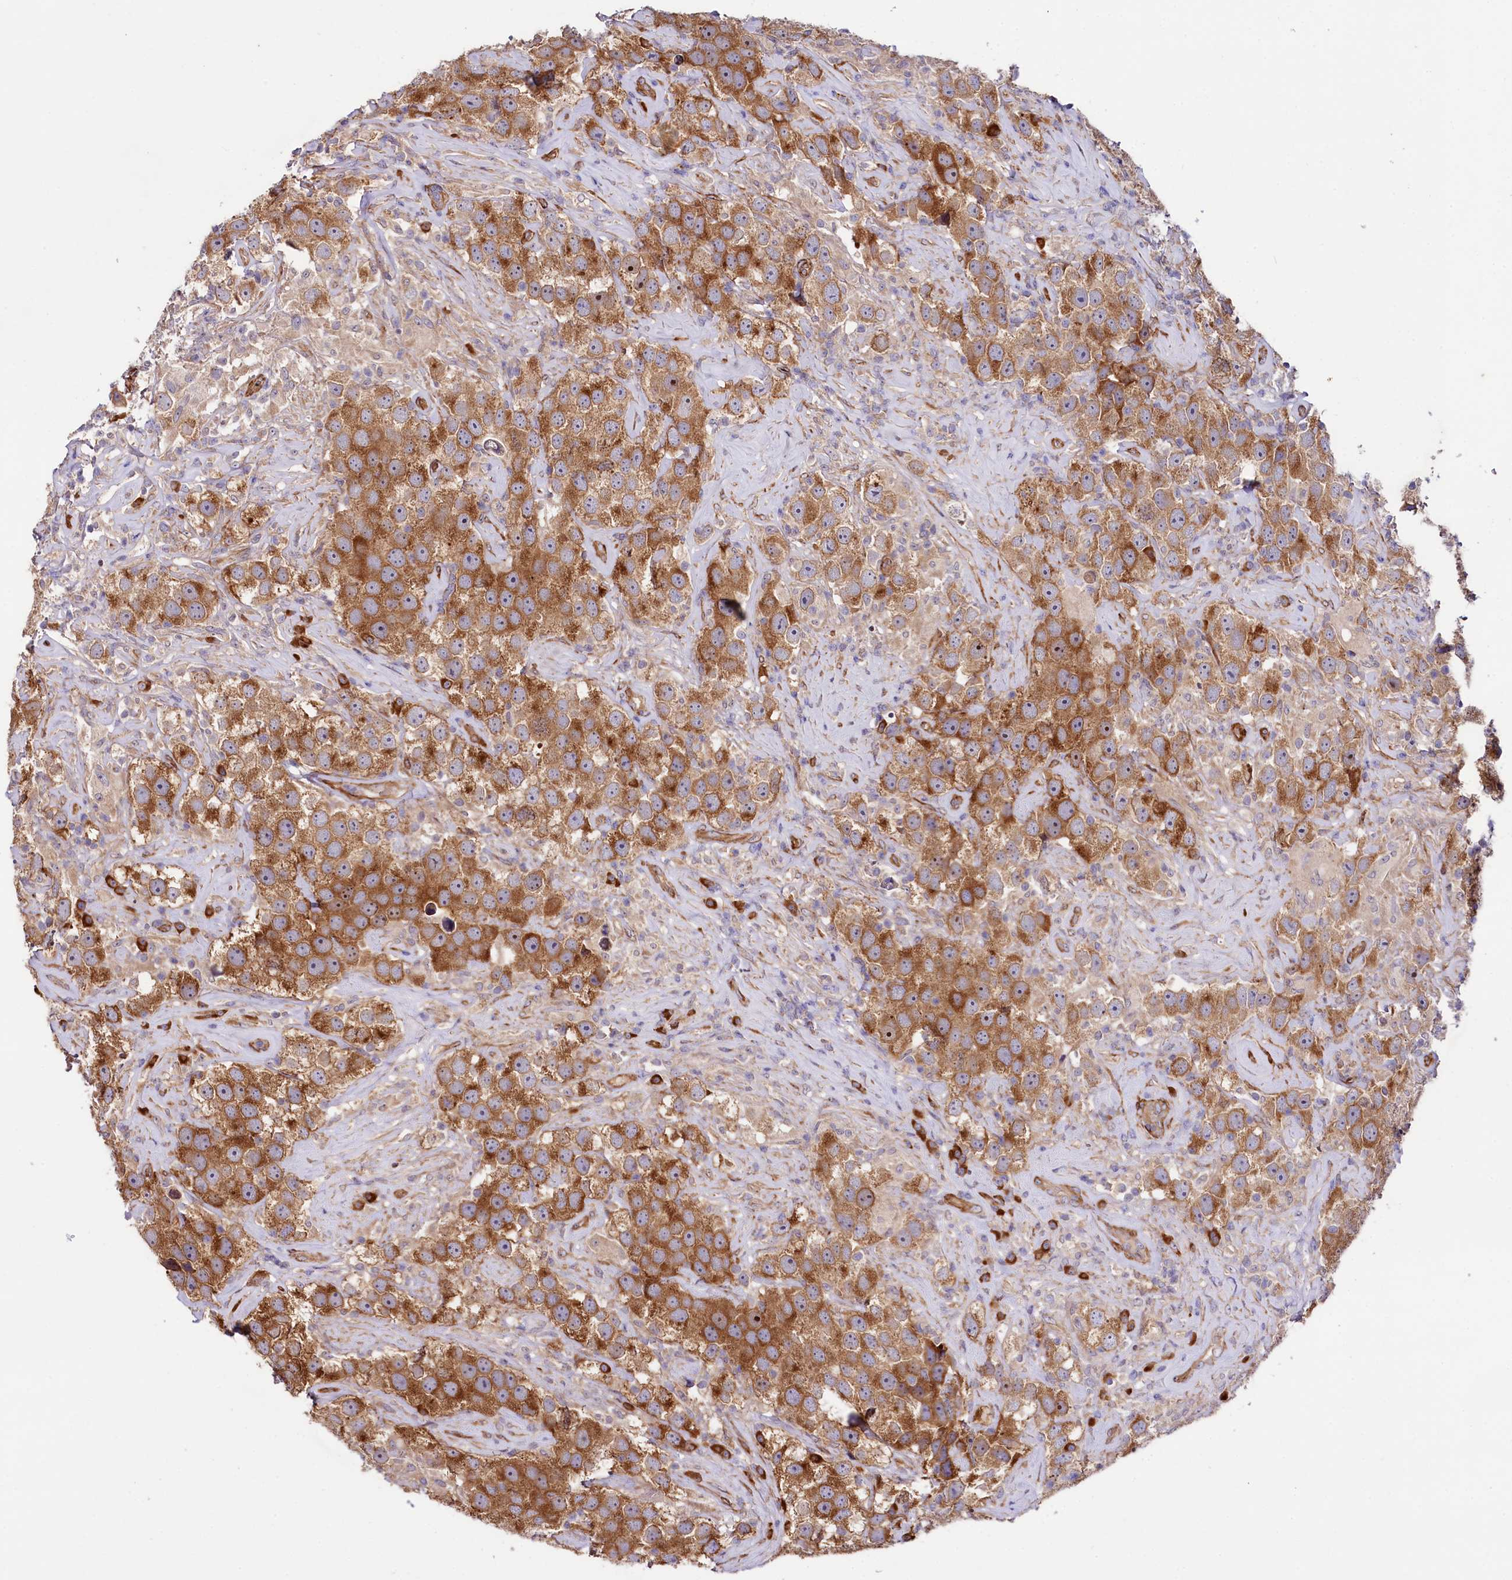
{"staining": {"intensity": "strong", "quantity": ">75%", "location": "cytoplasmic/membranous"}, "tissue": "testis cancer", "cell_type": "Tumor cells", "image_type": "cancer", "snomed": [{"axis": "morphology", "description": "Seminoma, NOS"}, {"axis": "topography", "description": "Testis"}], "caption": "Brown immunohistochemical staining in seminoma (testis) displays strong cytoplasmic/membranous staining in about >75% of tumor cells.", "gene": "SPATS2", "patient": {"sex": "male", "age": 49}}